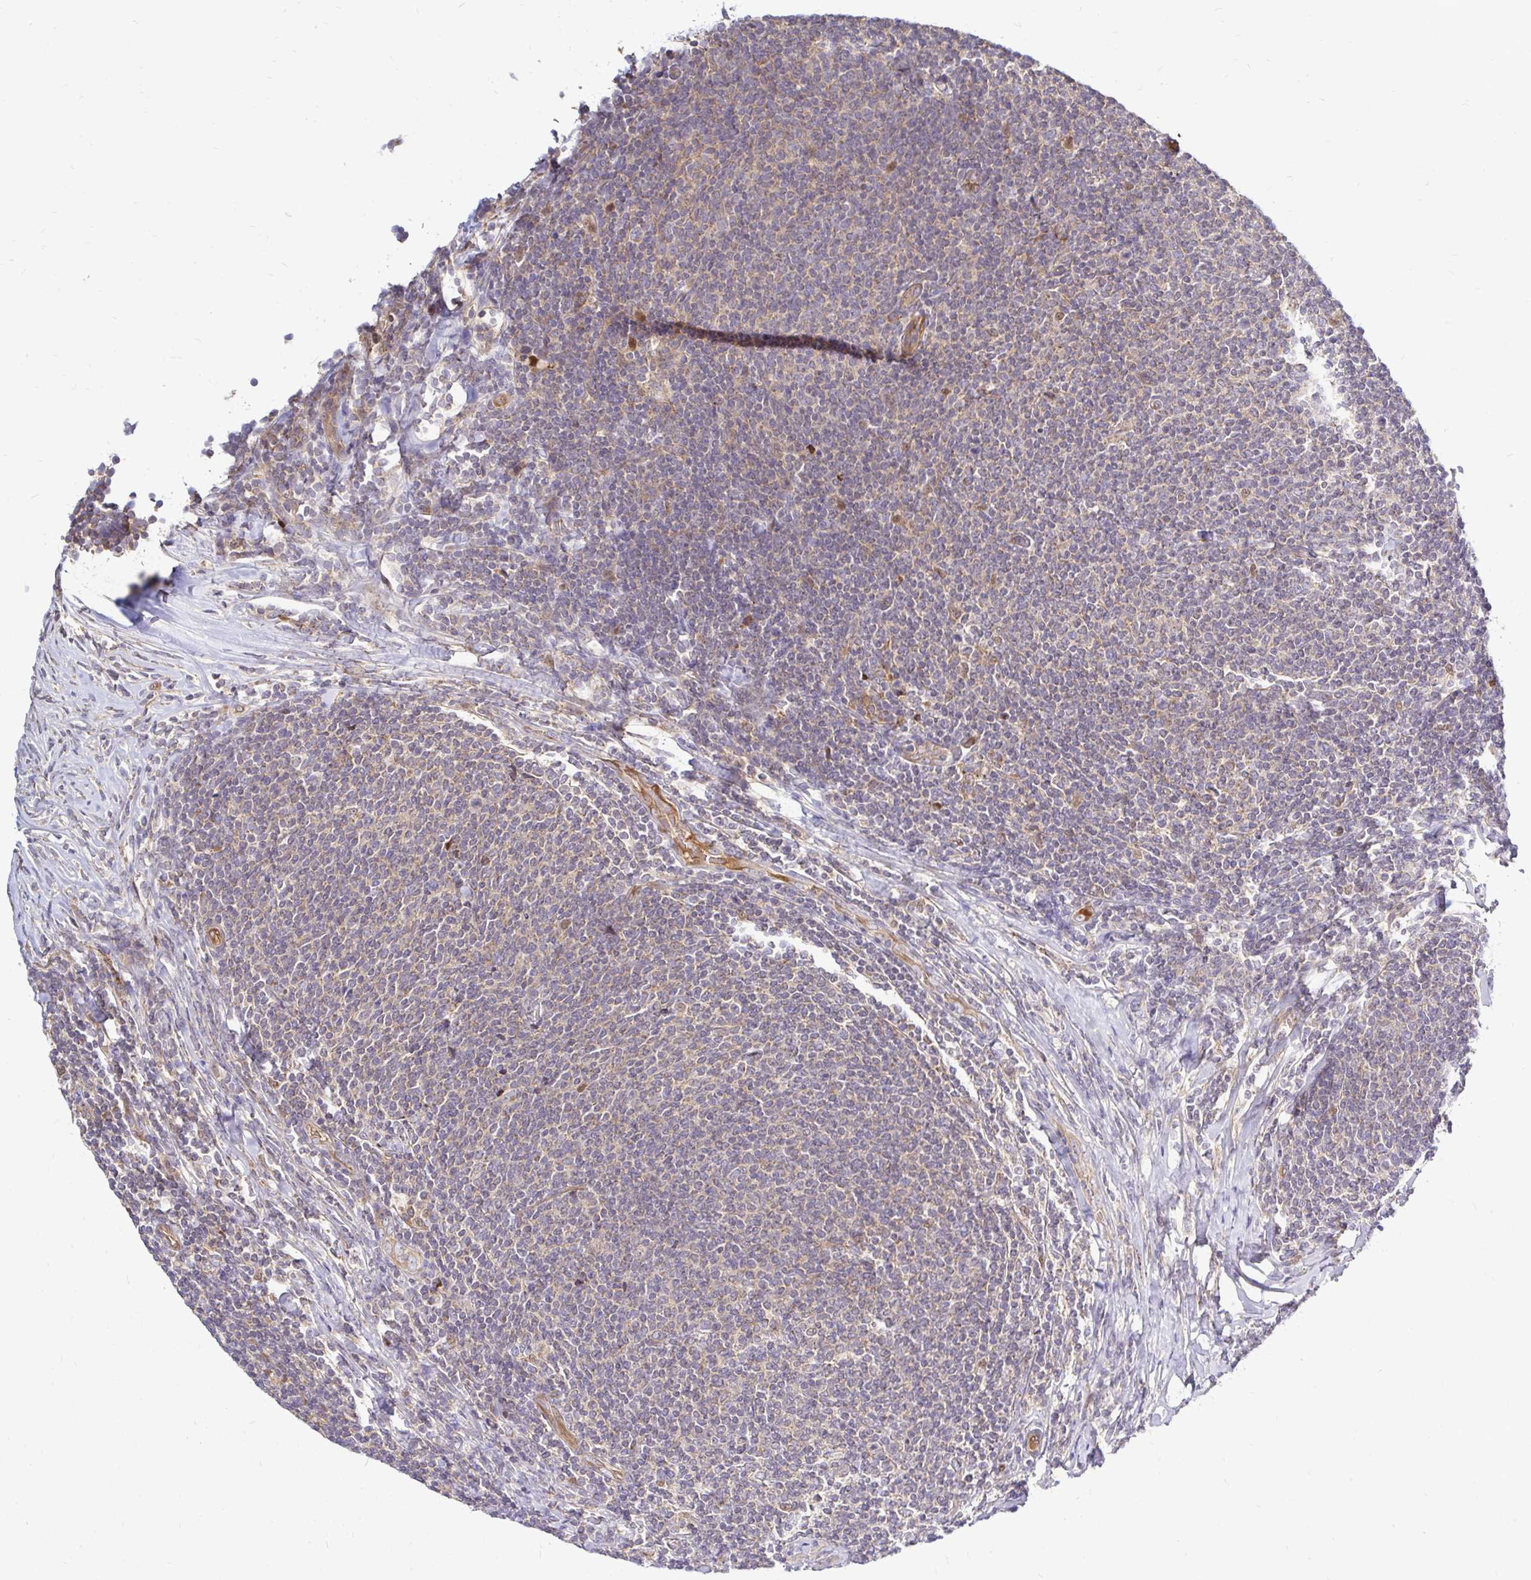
{"staining": {"intensity": "weak", "quantity": "<25%", "location": "cytoplasmic/membranous"}, "tissue": "lymphoma", "cell_type": "Tumor cells", "image_type": "cancer", "snomed": [{"axis": "morphology", "description": "Malignant lymphoma, non-Hodgkin's type, Low grade"}, {"axis": "topography", "description": "Lymph node"}], "caption": "A photomicrograph of human lymphoma is negative for staining in tumor cells.", "gene": "ARHGEF37", "patient": {"sex": "male", "age": 52}}